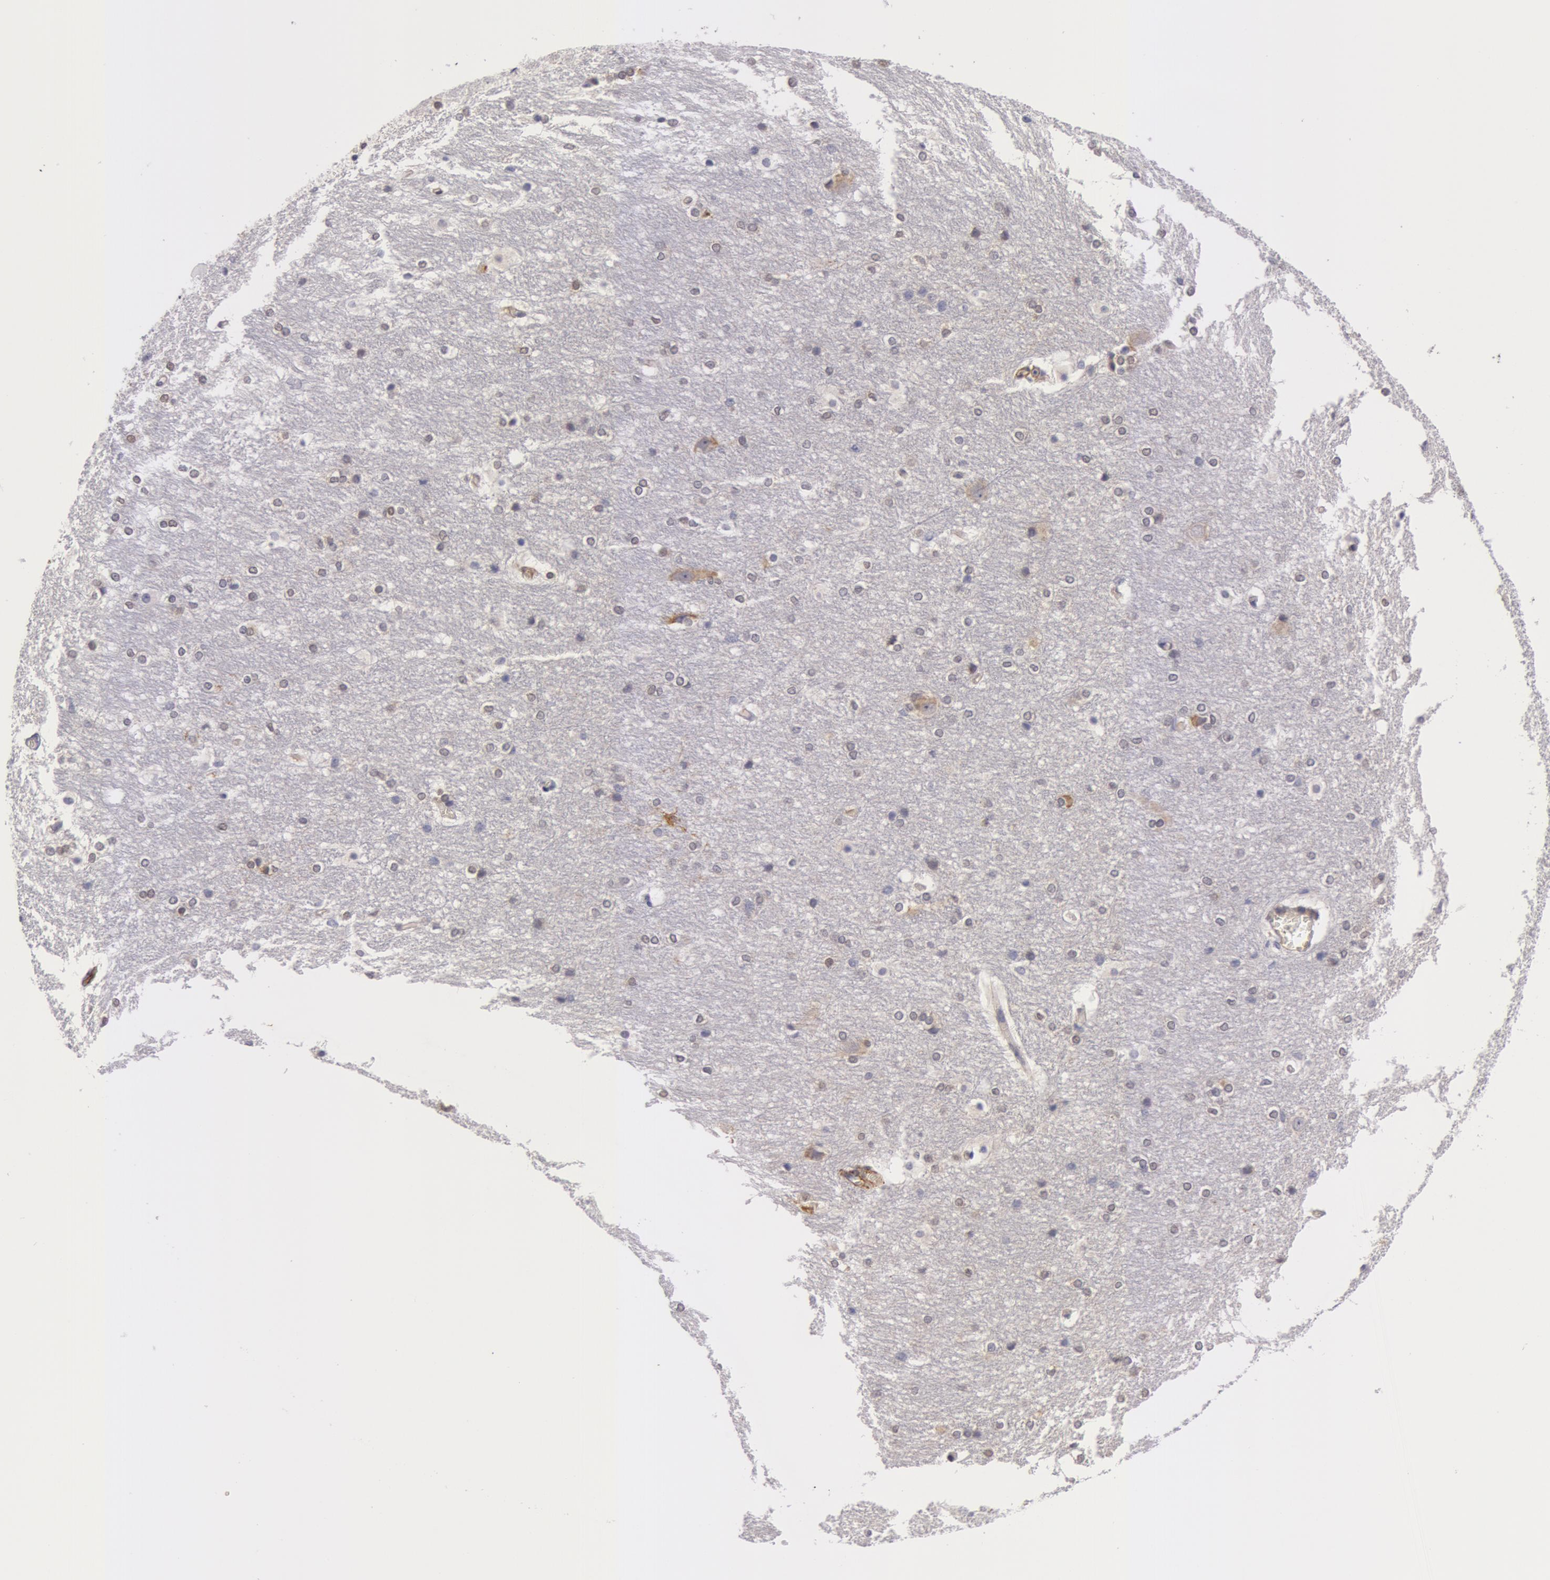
{"staining": {"intensity": "weak", "quantity": "<25%", "location": "cytoplasmic/membranous"}, "tissue": "hippocampus", "cell_type": "Glial cells", "image_type": "normal", "snomed": [{"axis": "morphology", "description": "Normal tissue, NOS"}, {"axis": "topography", "description": "Hippocampus"}], "caption": "There is no significant positivity in glial cells of hippocampus.", "gene": "IL23A", "patient": {"sex": "female", "age": 19}}